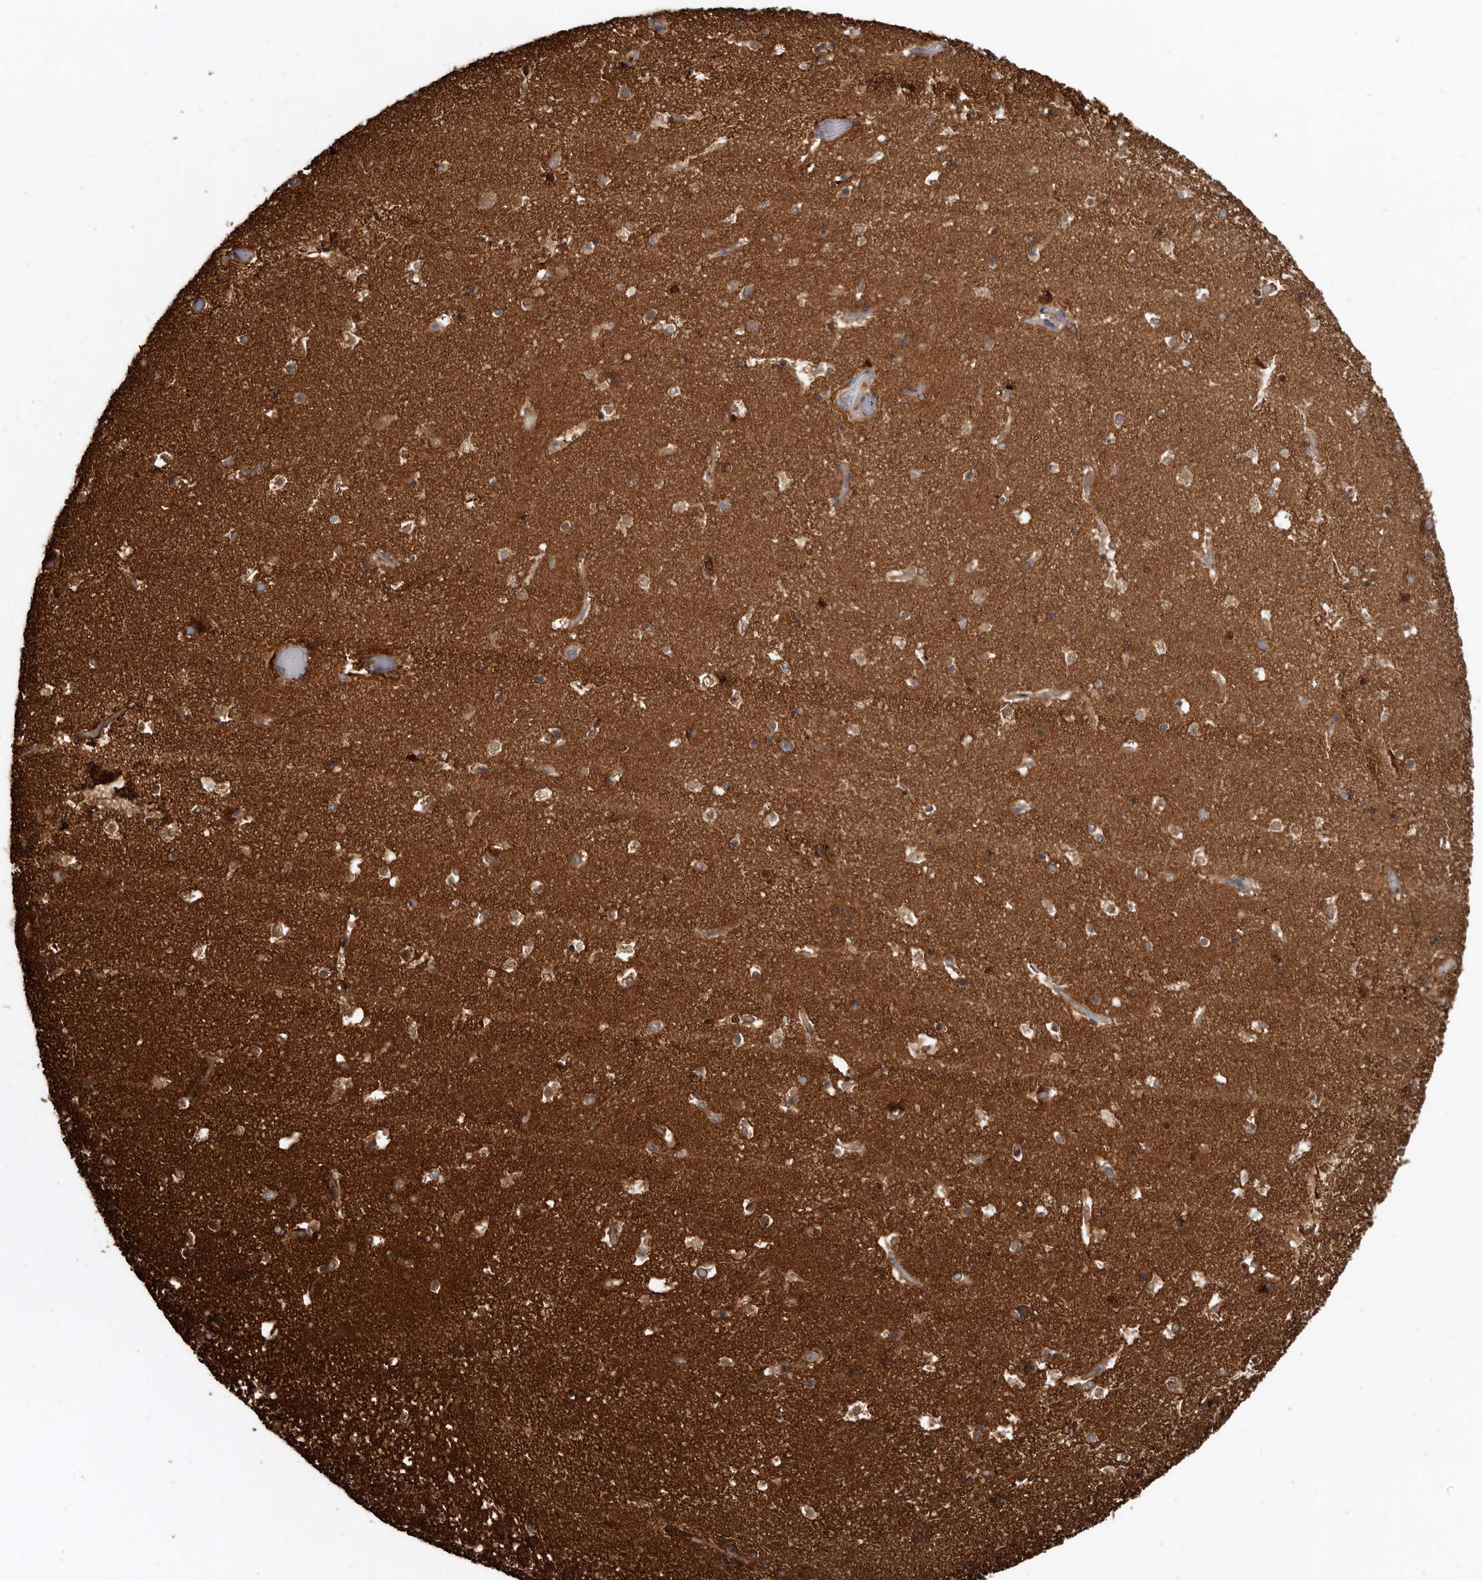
{"staining": {"intensity": "moderate", "quantity": "25%-75%", "location": "cytoplasmic/membranous"}, "tissue": "hippocampus", "cell_type": "Glial cells", "image_type": "normal", "snomed": [{"axis": "morphology", "description": "Normal tissue, NOS"}, {"axis": "topography", "description": "Hippocampus"}], "caption": "Moderate cytoplasmic/membranous expression for a protein is present in about 25%-75% of glial cells of normal hippocampus using immunohistochemistry (IHC).", "gene": "EXOC3L1", "patient": {"sex": "female", "age": 52}}